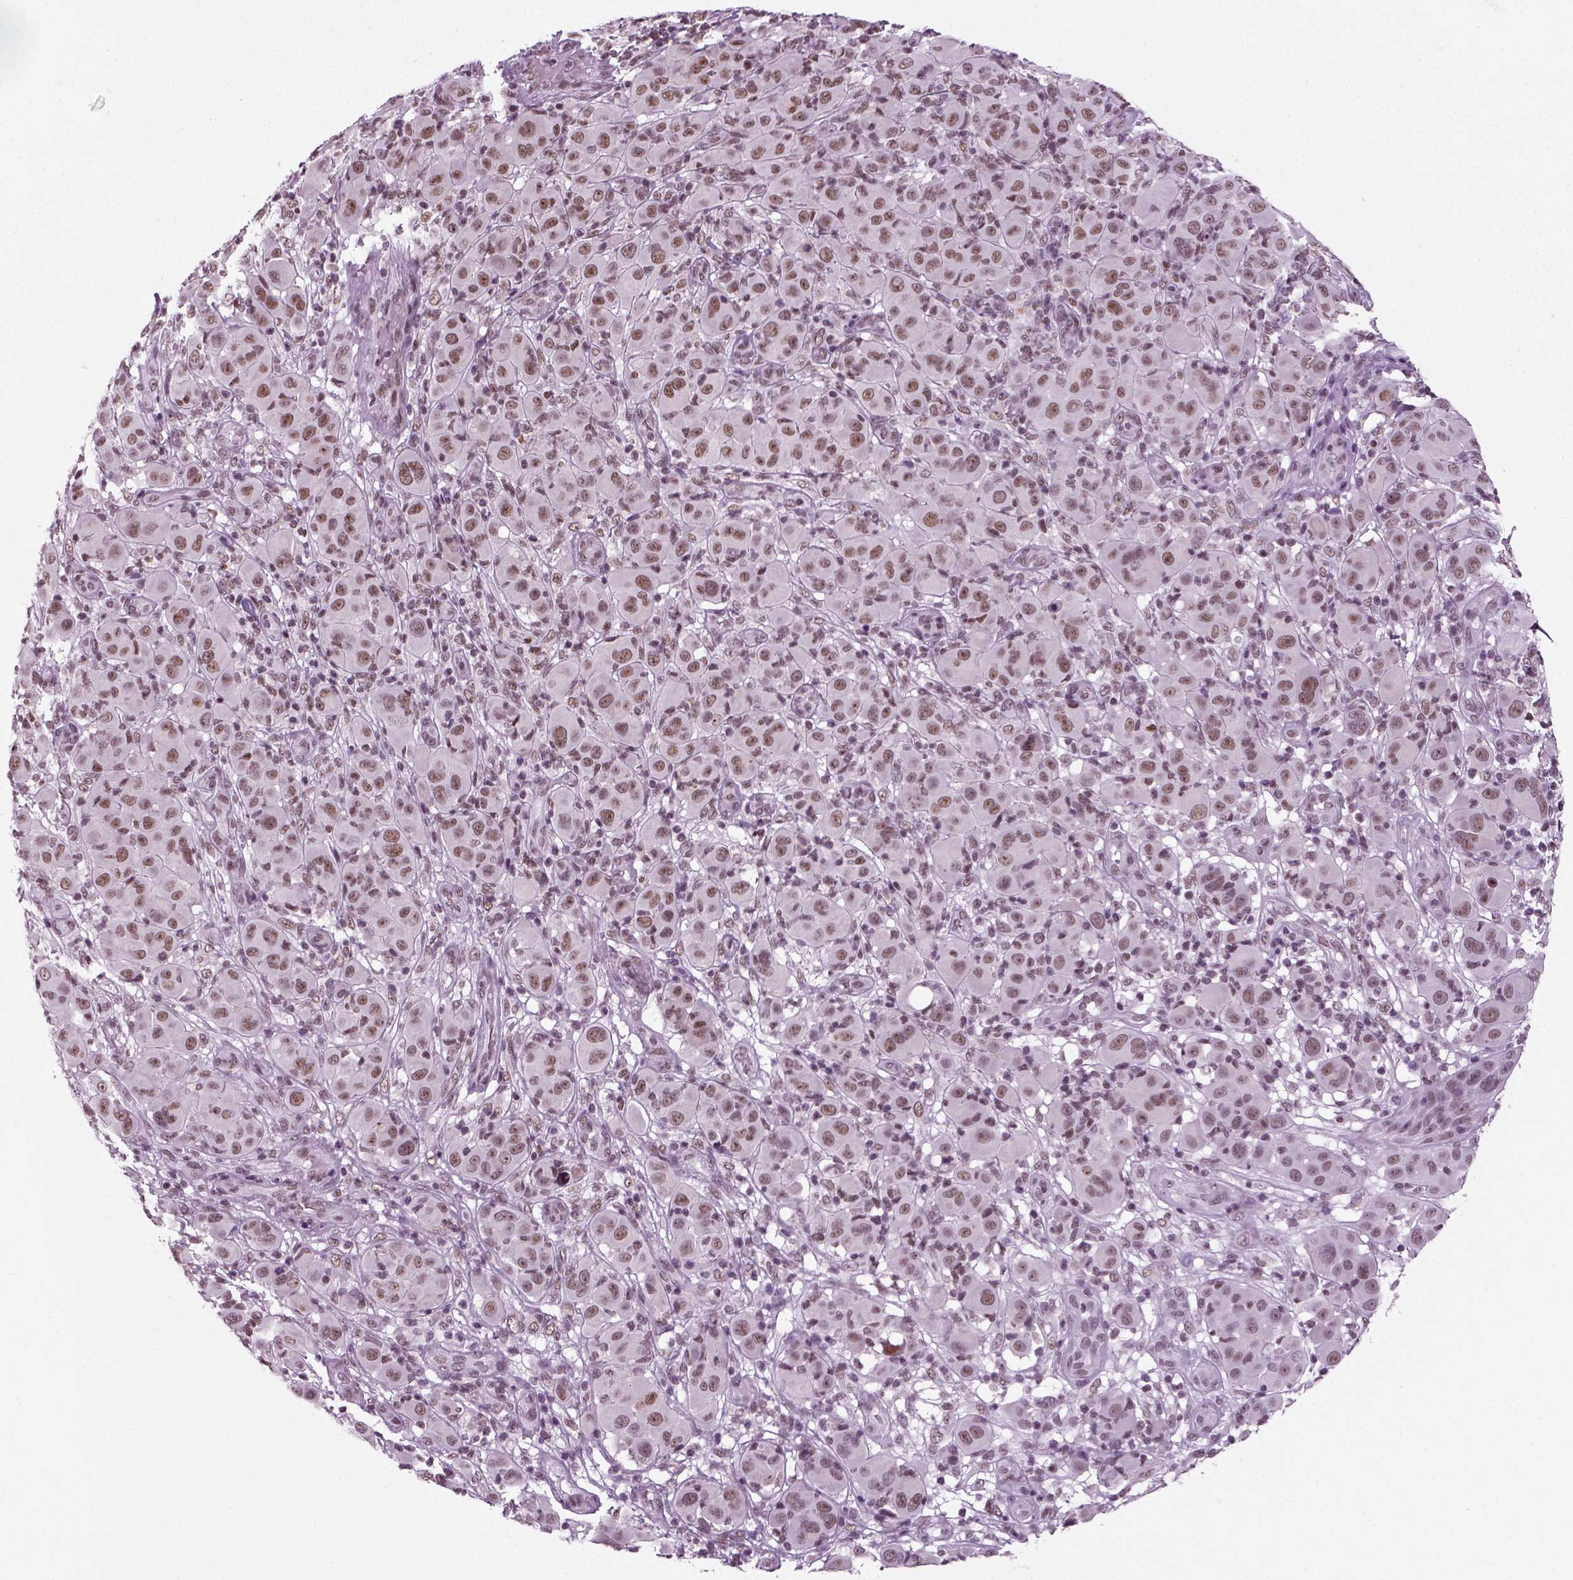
{"staining": {"intensity": "moderate", "quantity": ">75%", "location": "nuclear"}, "tissue": "melanoma", "cell_type": "Tumor cells", "image_type": "cancer", "snomed": [{"axis": "morphology", "description": "Malignant melanoma, NOS"}, {"axis": "topography", "description": "Skin"}], "caption": "Melanoma stained with immunohistochemistry (IHC) reveals moderate nuclear positivity in about >75% of tumor cells.", "gene": "RCOR3", "patient": {"sex": "female", "age": 87}}